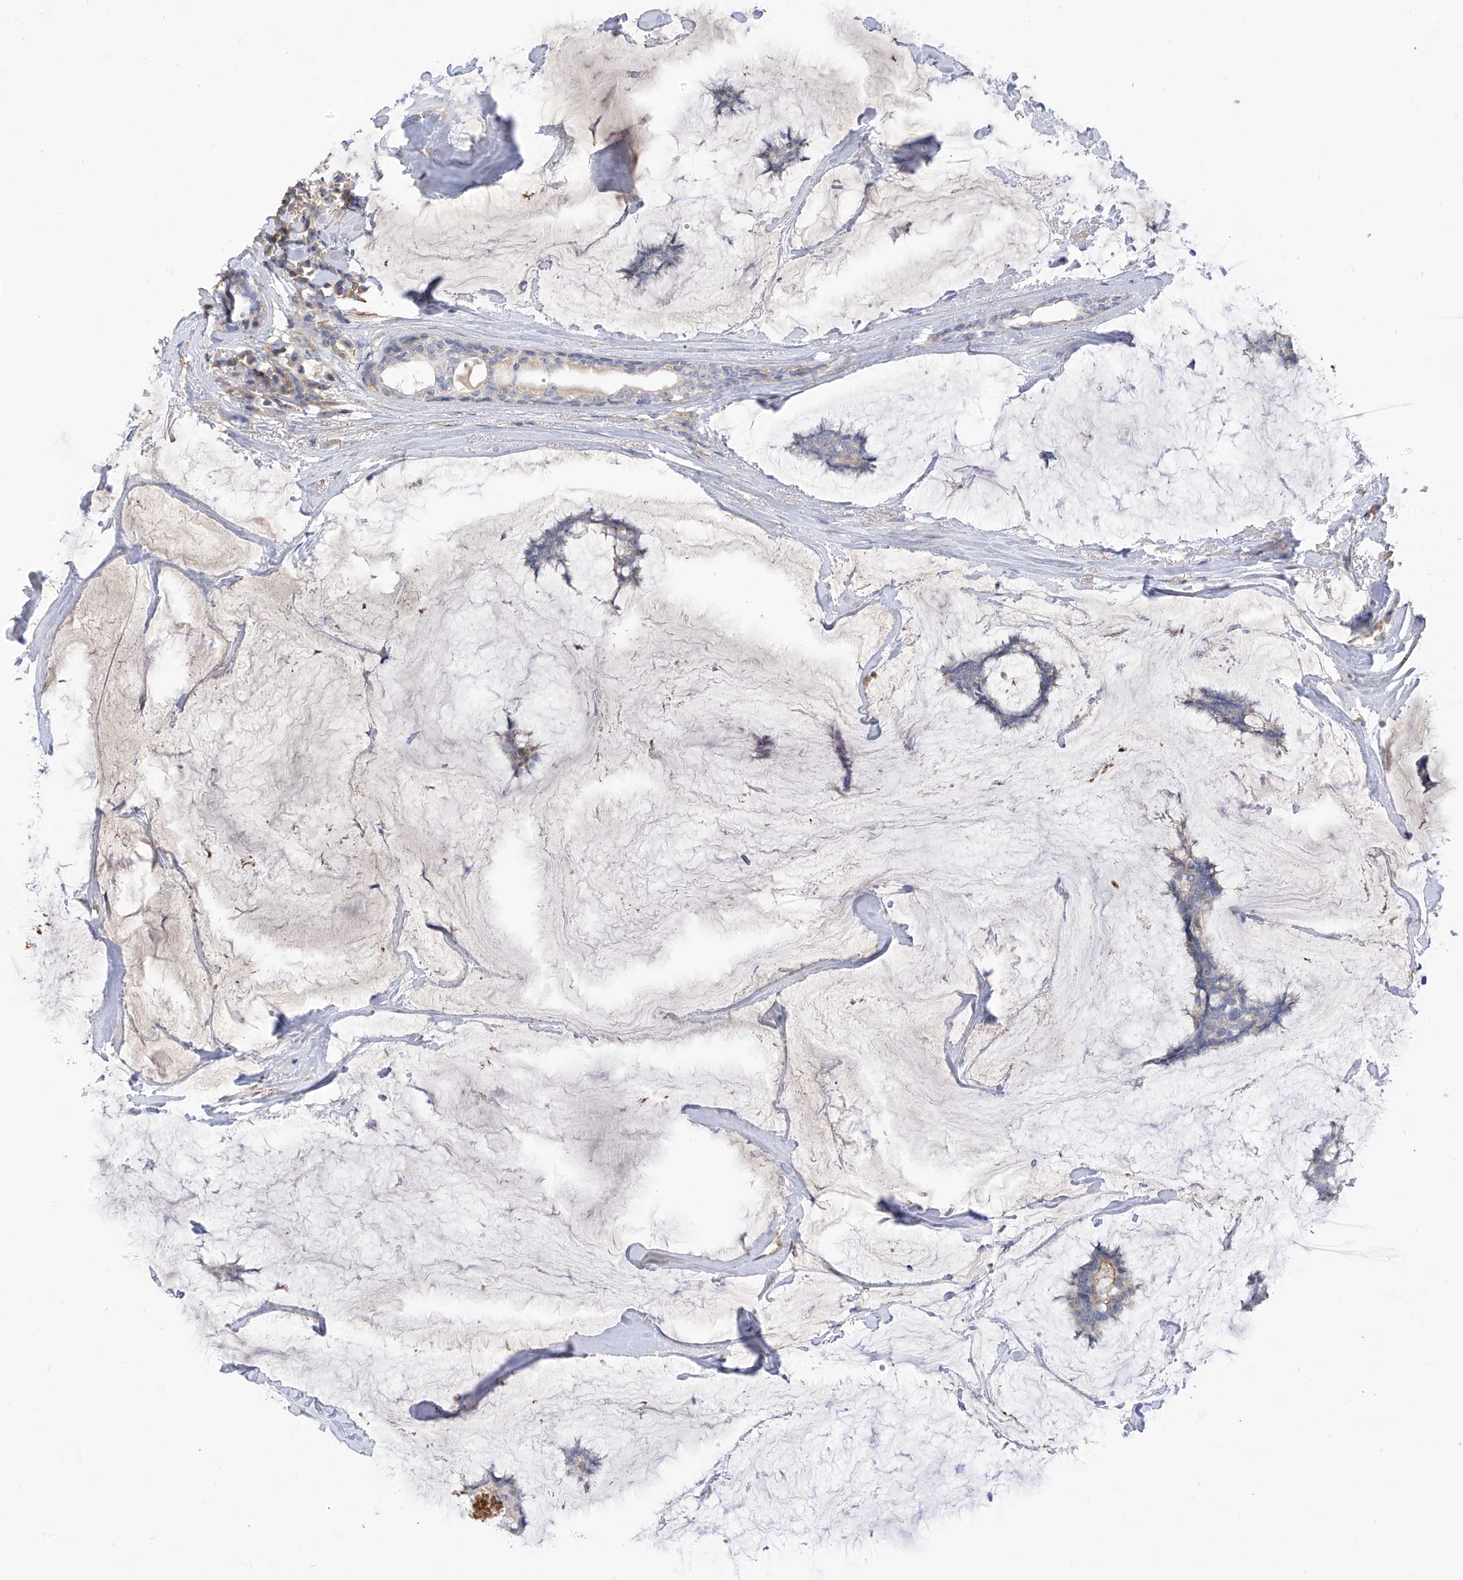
{"staining": {"intensity": "negative", "quantity": "none", "location": "none"}, "tissue": "breast cancer", "cell_type": "Tumor cells", "image_type": "cancer", "snomed": [{"axis": "morphology", "description": "Duct carcinoma"}, {"axis": "topography", "description": "Breast"}], "caption": "The photomicrograph shows no staining of tumor cells in breast invasive ductal carcinoma.", "gene": "SLFN14", "patient": {"sex": "female", "age": 93}}